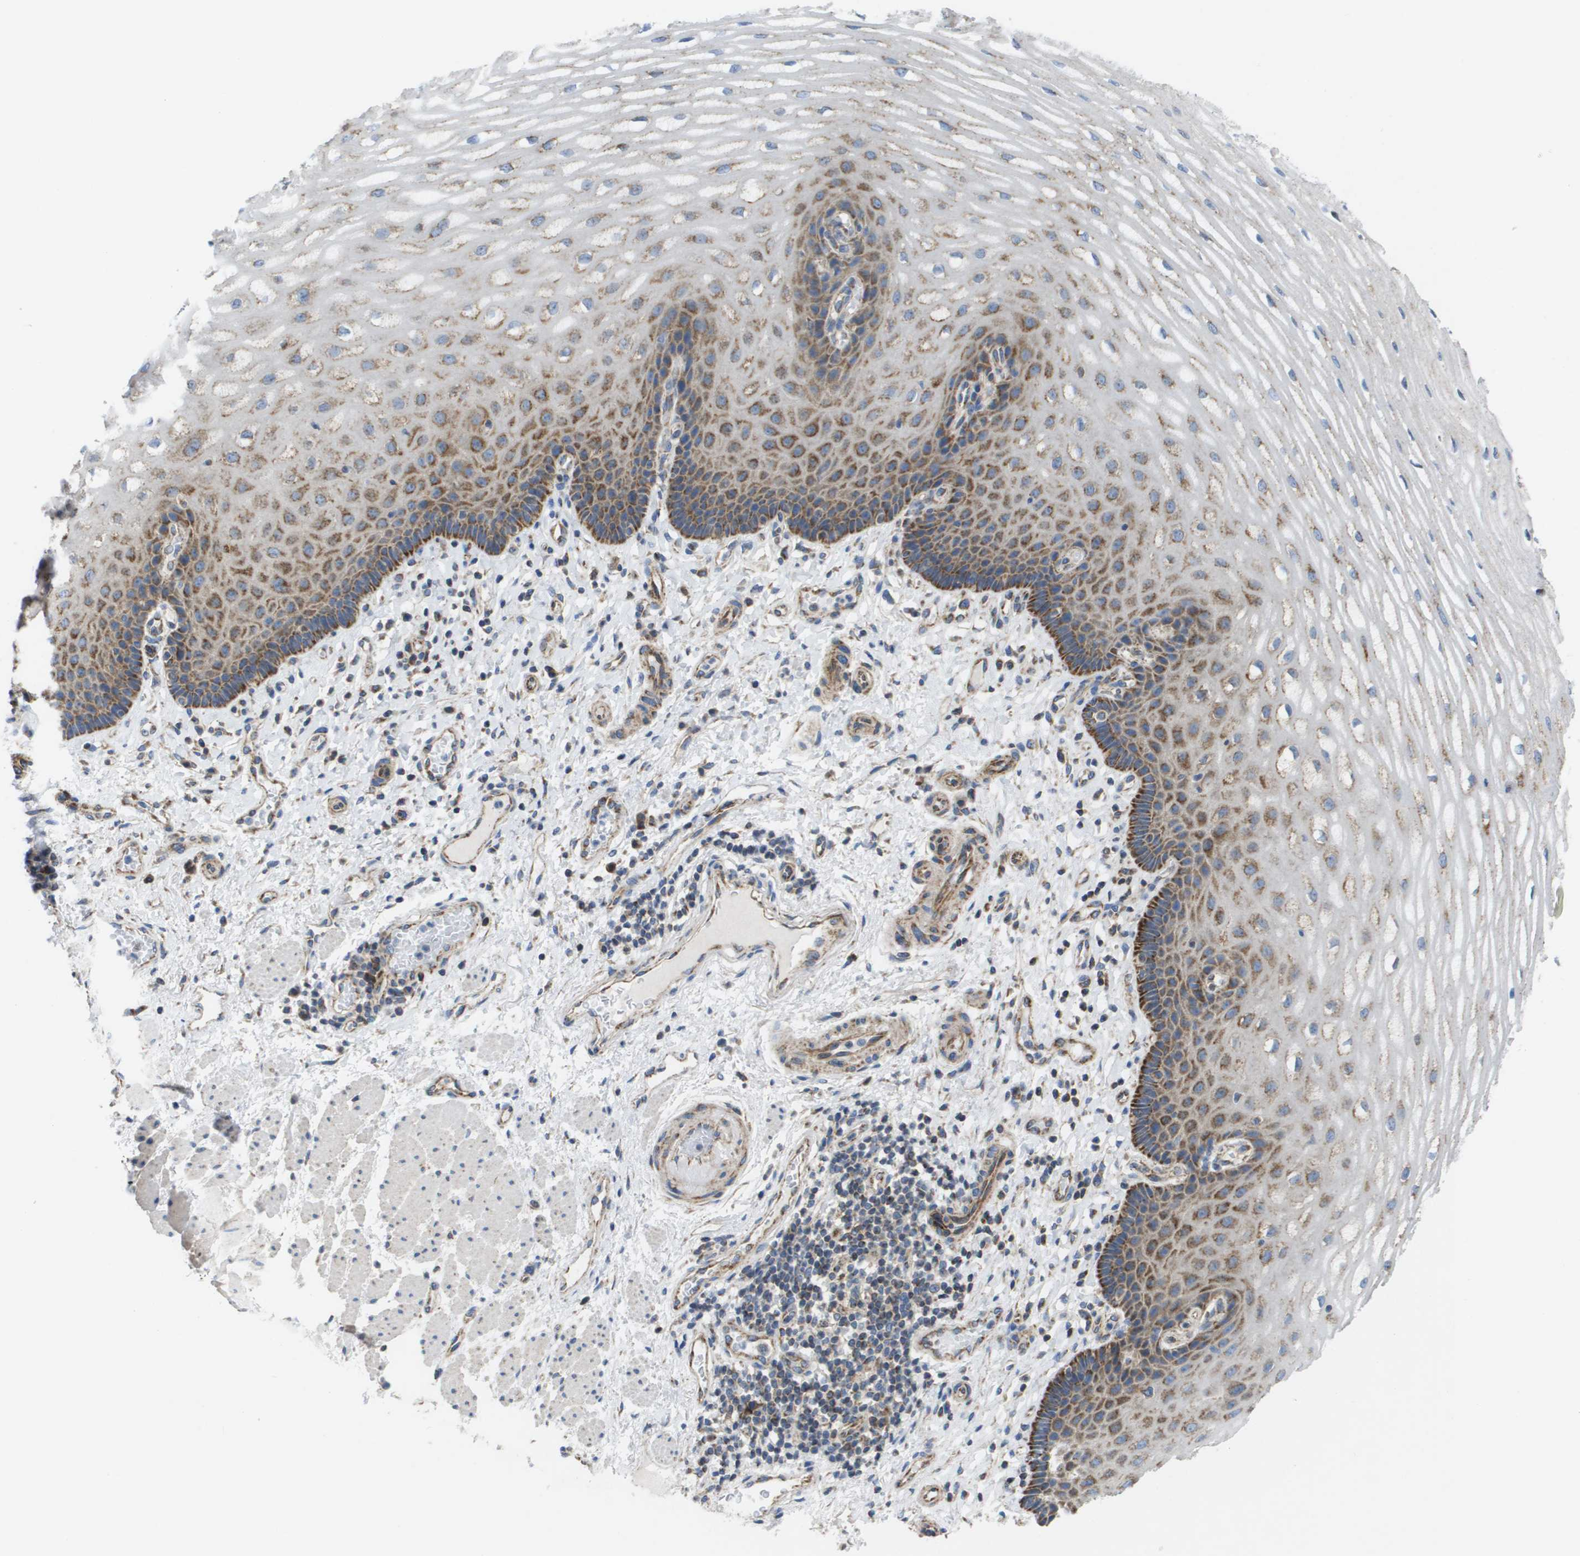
{"staining": {"intensity": "moderate", "quantity": "25%-75%", "location": "cytoplasmic/membranous"}, "tissue": "esophagus", "cell_type": "Squamous epithelial cells", "image_type": "normal", "snomed": [{"axis": "morphology", "description": "Normal tissue, NOS"}, {"axis": "topography", "description": "Esophagus"}], "caption": "The photomicrograph demonstrates staining of unremarkable esophagus, revealing moderate cytoplasmic/membranous protein staining (brown color) within squamous epithelial cells.", "gene": "FIS1", "patient": {"sex": "male", "age": 54}}